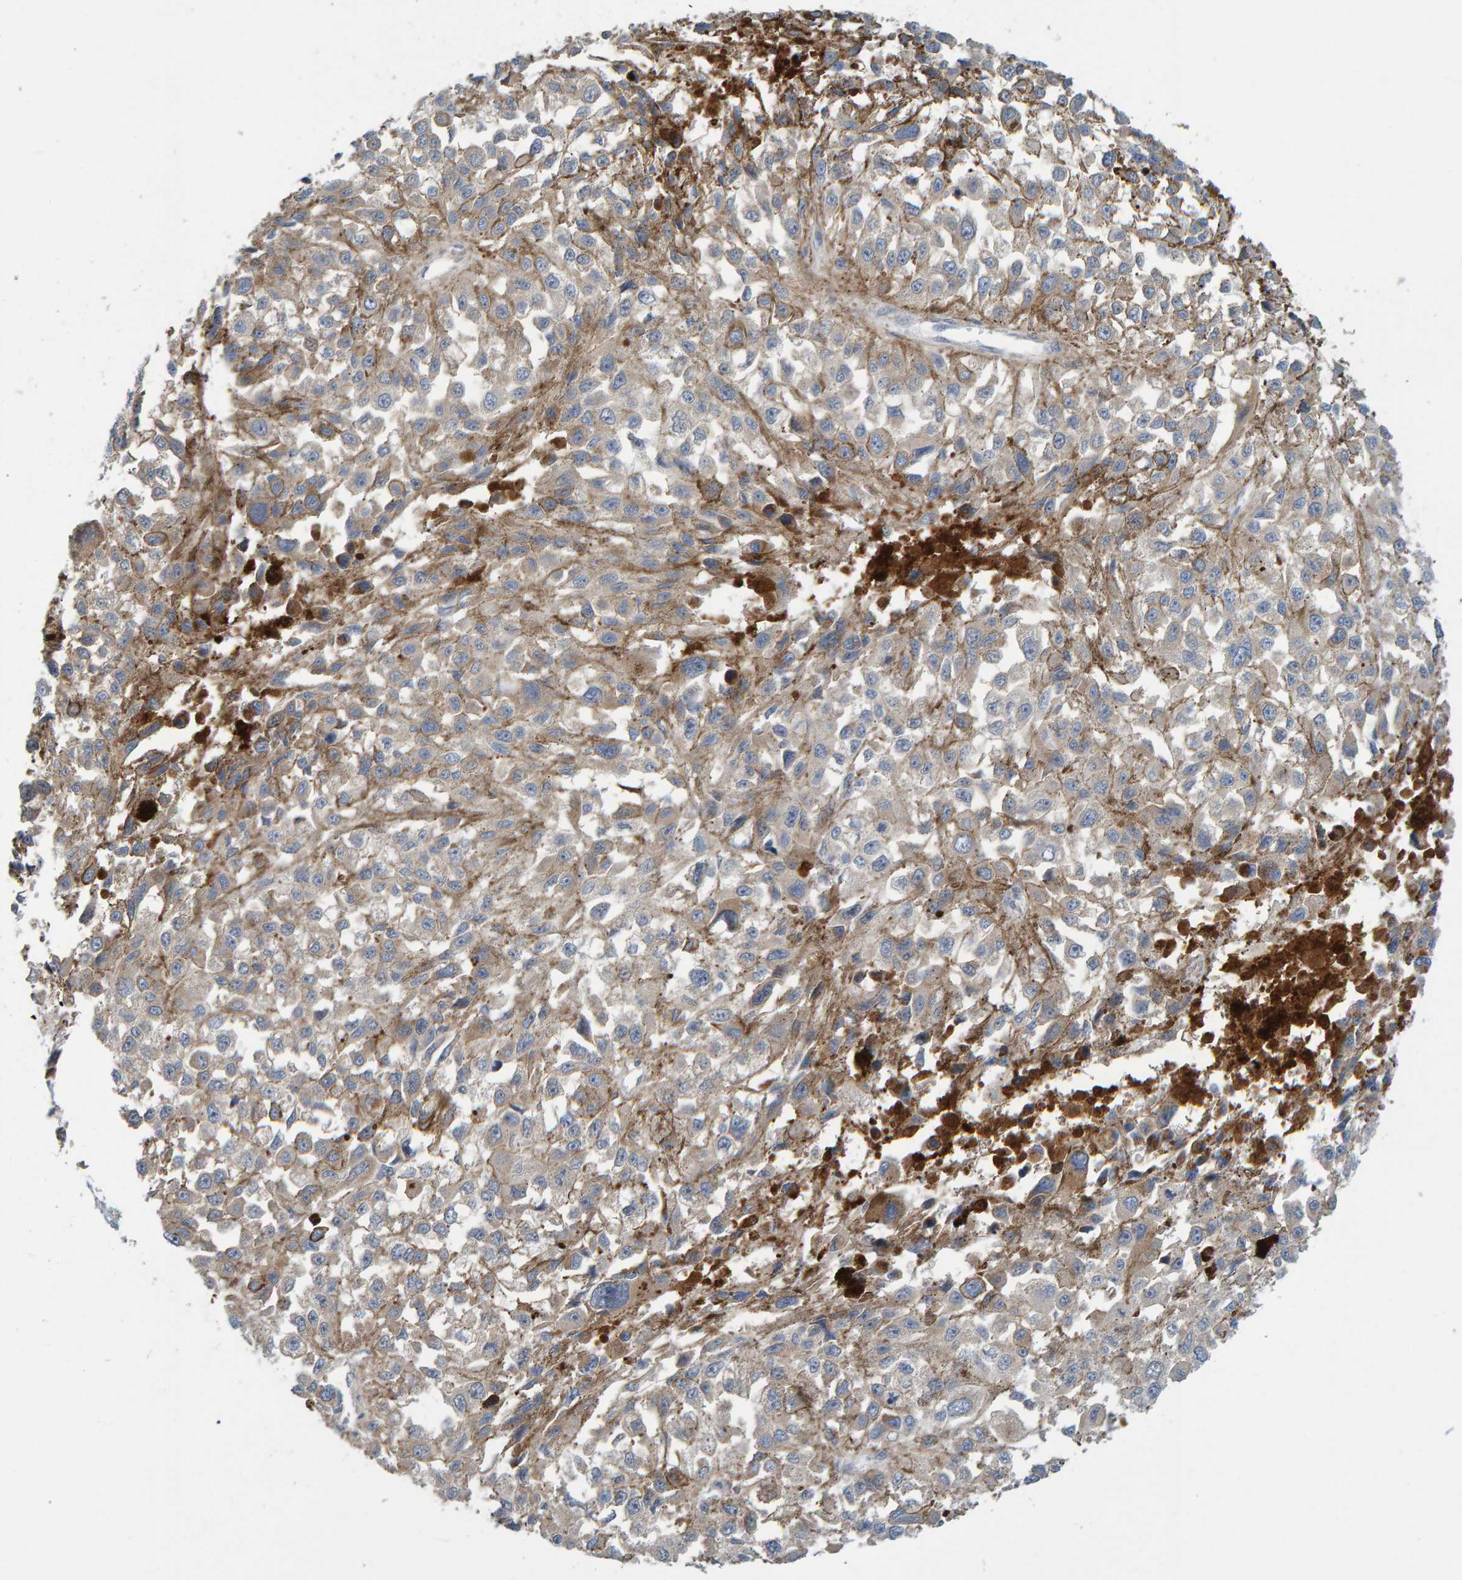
{"staining": {"intensity": "weak", "quantity": "25%-75%", "location": "cytoplasmic/membranous"}, "tissue": "melanoma", "cell_type": "Tumor cells", "image_type": "cancer", "snomed": [{"axis": "morphology", "description": "Malignant melanoma, Metastatic site"}, {"axis": "topography", "description": "Lymph node"}], "caption": "An image of human melanoma stained for a protein exhibits weak cytoplasmic/membranous brown staining in tumor cells. The staining was performed using DAB (3,3'-diaminobenzidine), with brown indicating positive protein expression. Nuclei are stained blue with hematoxylin.", "gene": "KIAA0753", "patient": {"sex": "male", "age": 59}}